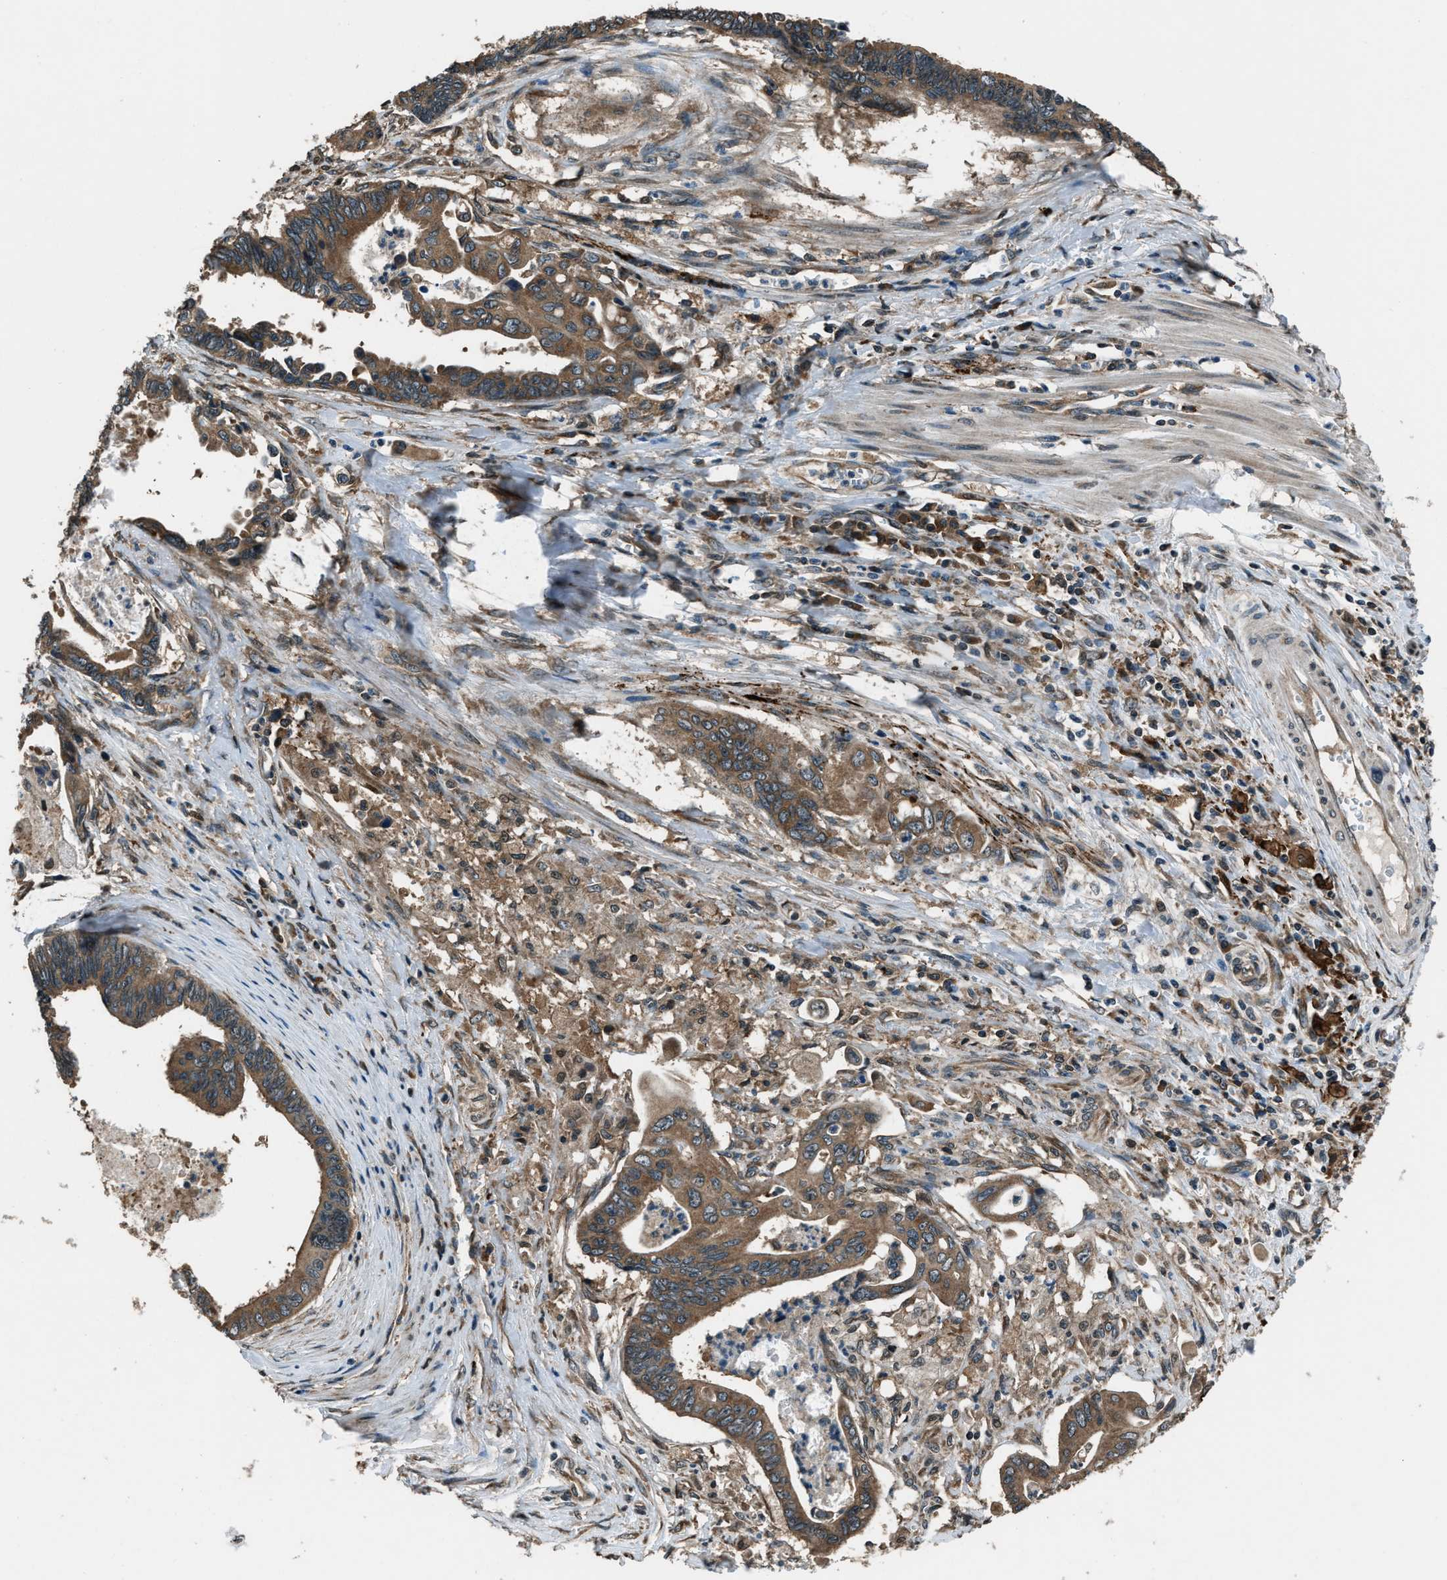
{"staining": {"intensity": "moderate", "quantity": ">75%", "location": "cytoplasmic/membranous"}, "tissue": "pancreatic cancer", "cell_type": "Tumor cells", "image_type": "cancer", "snomed": [{"axis": "morphology", "description": "Adenocarcinoma, NOS"}, {"axis": "topography", "description": "Pancreas"}], "caption": "Tumor cells exhibit medium levels of moderate cytoplasmic/membranous positivity in approximately >75% of cells in adenocarcinoma (pancreatic).", "gene": "TRIM4", "patient": {"sex": "female", "age": 70}}